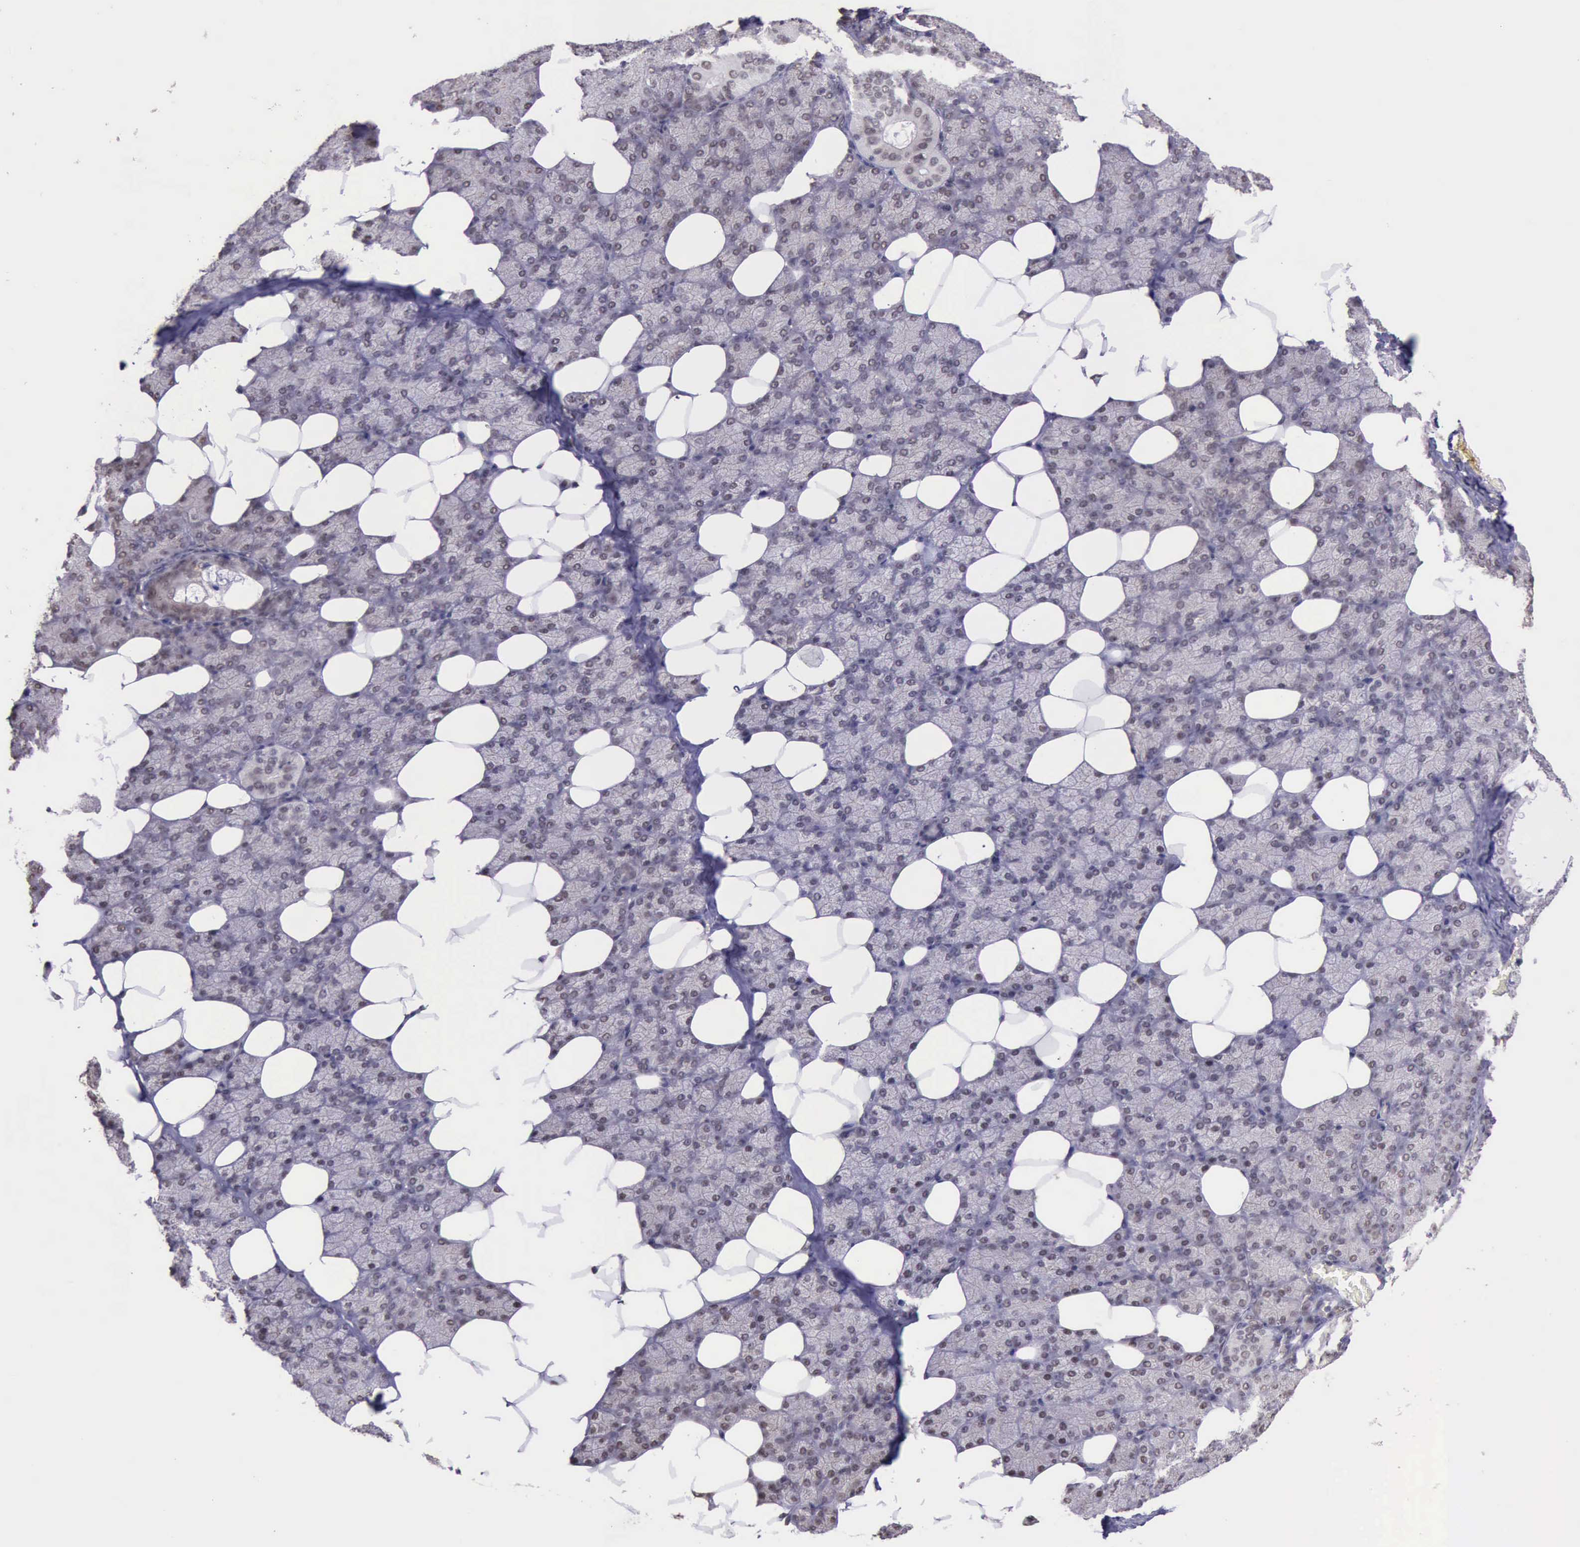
{"staining": {"intensity": "moderate", "quantity": ">75%", "location": "nuclear"}, "tissue": "salivary gland", "cell_type": "Glandular cells", "image_type": "normal", "snomed": [{"axis": "morphology", "description": "Normal tissue, NOS"}, {"axis": "topography", "description": "Lymph node"}, {"axis": "topography", "description": "Salivary gland"}], "caption": "Immunohistochemical staining of benign salivary gland reveals >75% levels of moderate nuclear protein positivity in about >75% of glandular cells. (IHC, brightfield microscopy, high magnification).", "gene": "PRPF39", "patient": {"sex": "male", "age": 8}}